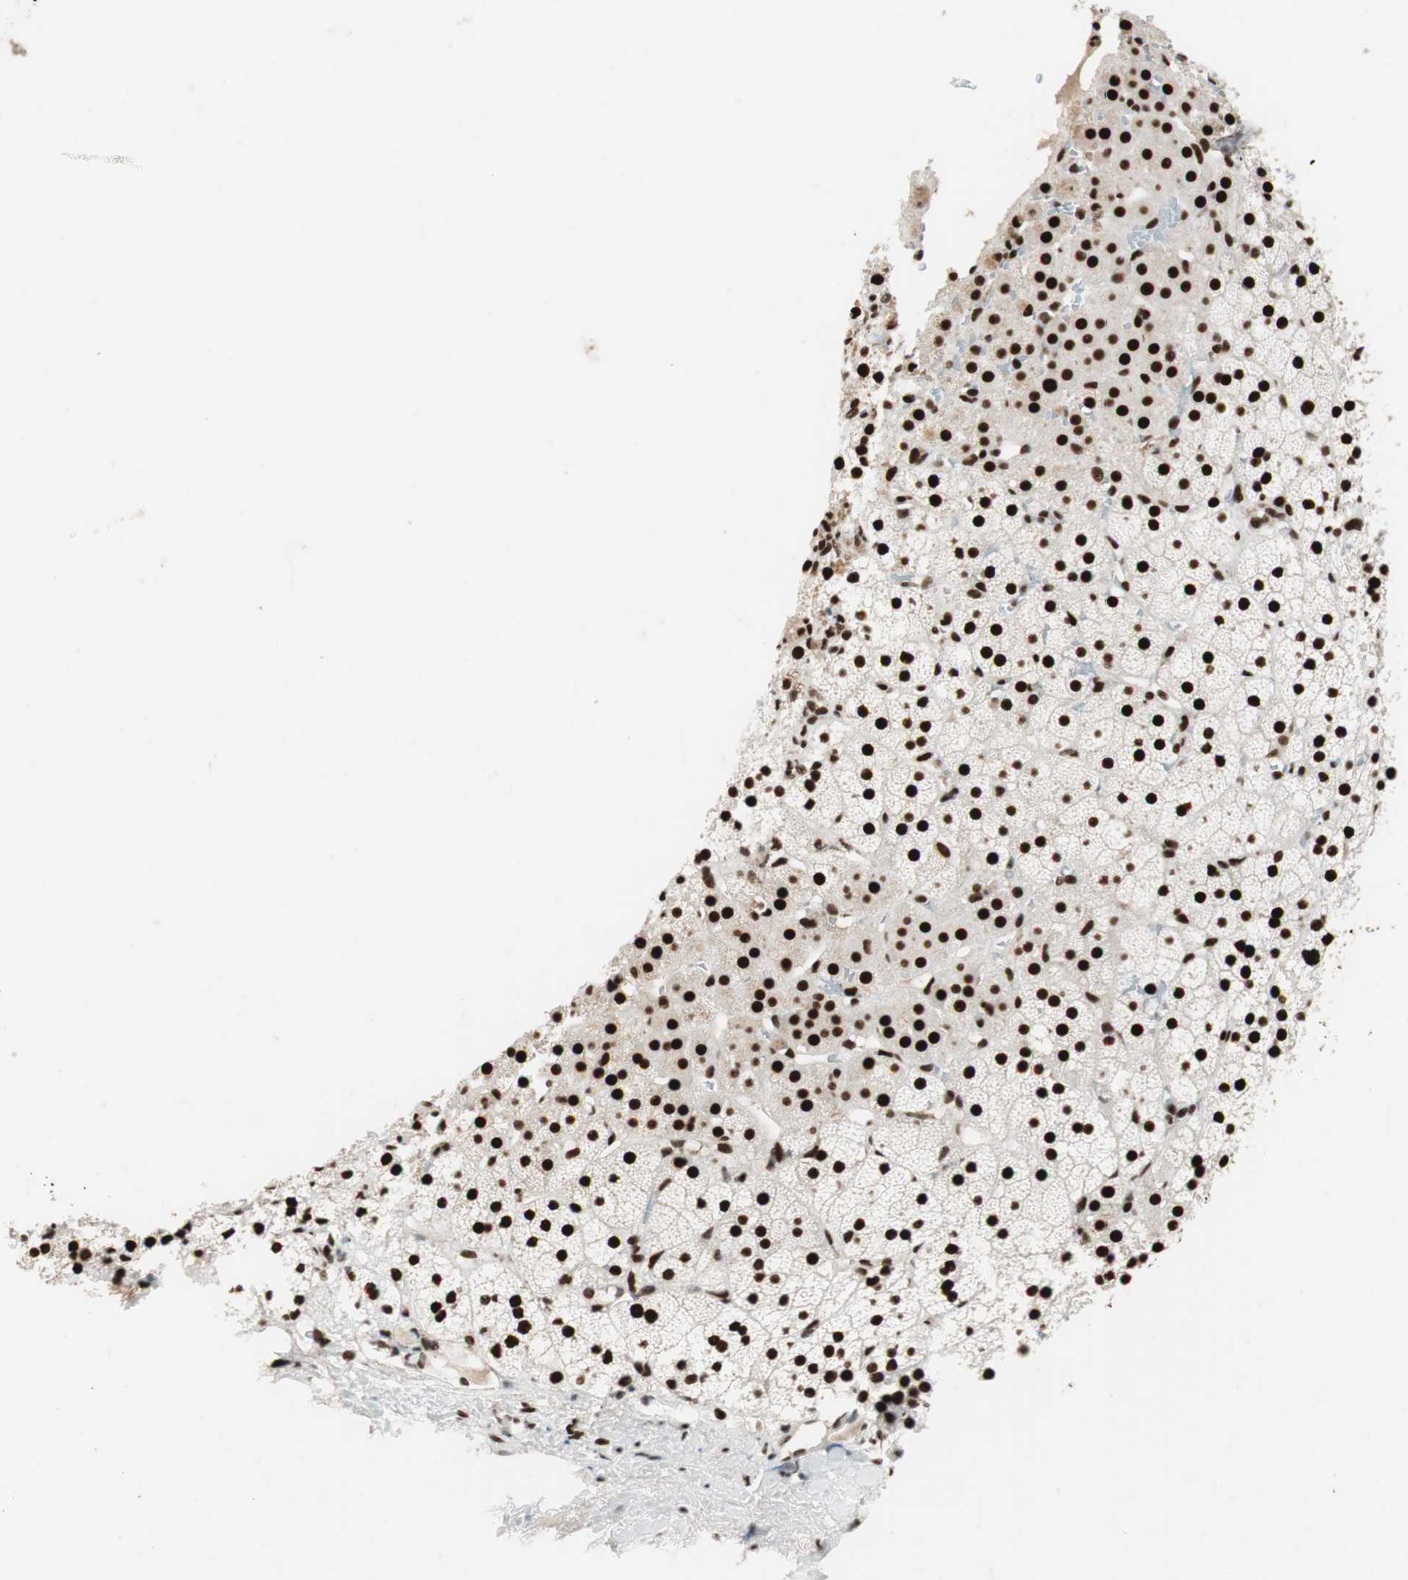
{"staining": {"intensity": "strong", "quantity": ">75%", "location": "nuclear"}, "tissue": "adrenal gland", "cell_type": "Glandular cells", "image_type": "normal", "snomed": [{"axis": "morphology", "description": "Normal tissue, NOS"}, {"axis": "topography", "description": "Adrenal gland"}], "caption": "Brown immunohistochemical staining in unremarkable human adrenal gland exhibits strong nuclear positivity in approximately >75% of glandular cells. The protein is stained brown, and the nuclei are stained in blue (DAB IHC with brightfield microscopy, high magnification).", "gene": "PSME3", "patient": {"sex": "male", "age": 35}}